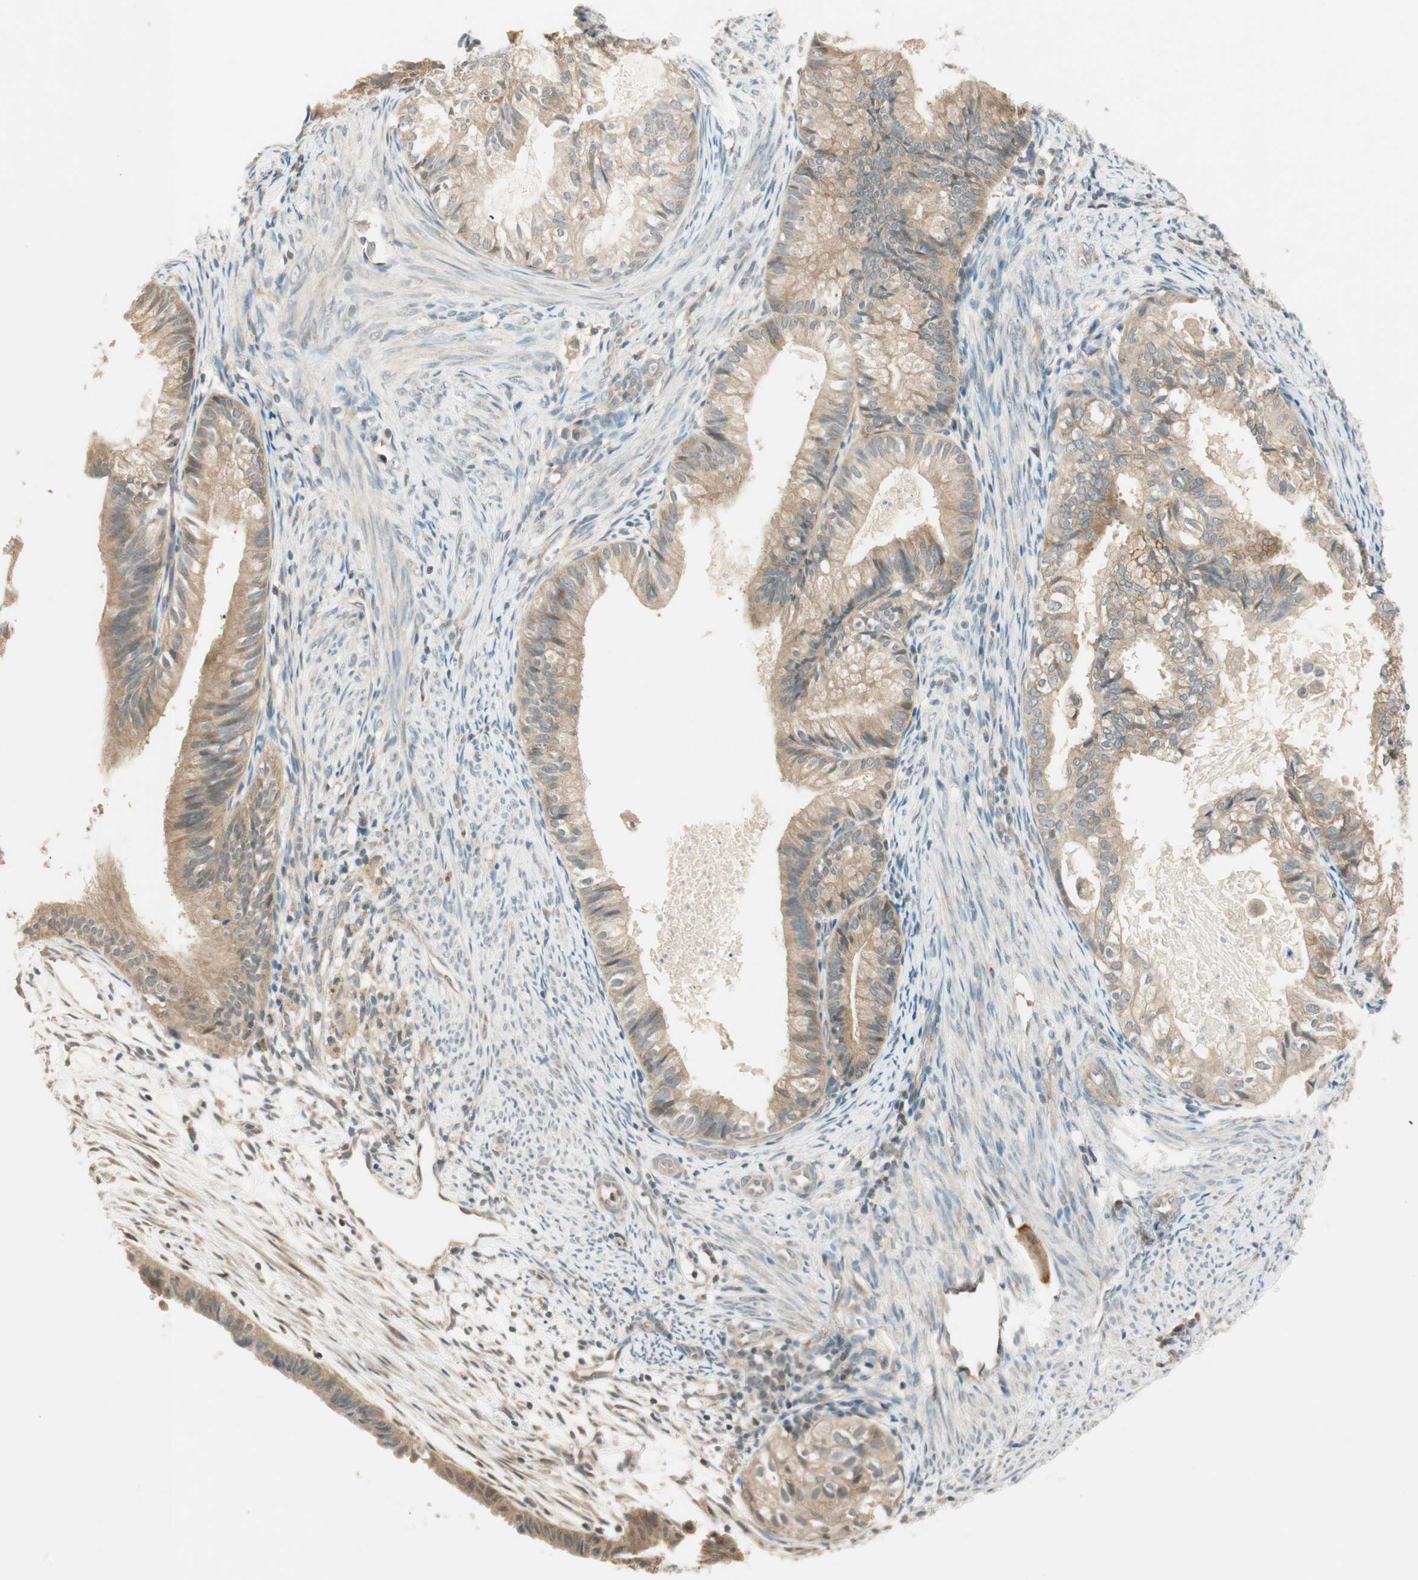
{"staining": {"intensity": "moderate", "quantity": ">75%", "location": "cytoplasmic/membranous"}, "tissue": "cervical cancer", "cell_type": "Tumor cells", "image_type": "cancer", "snomed": [{"axis": "morphology", "description": "Normal tissue, NOS"}, {"axis": "morphology", "description": "Adenocarcinoma, NOS"}, {"axis": "topography", "description": "Cervix"}, {"axis": "topography", "description": "Endometrium"}], "caption": "Cervical cancer (adenocarcinoma) stained with immunohistochemistry (IHC) exhibits moderate cytoplasmic/membranous expression in about >75% of tumor cells.", "gene": "PSMD8", "patient": {"sex": "female", "age": 86}}